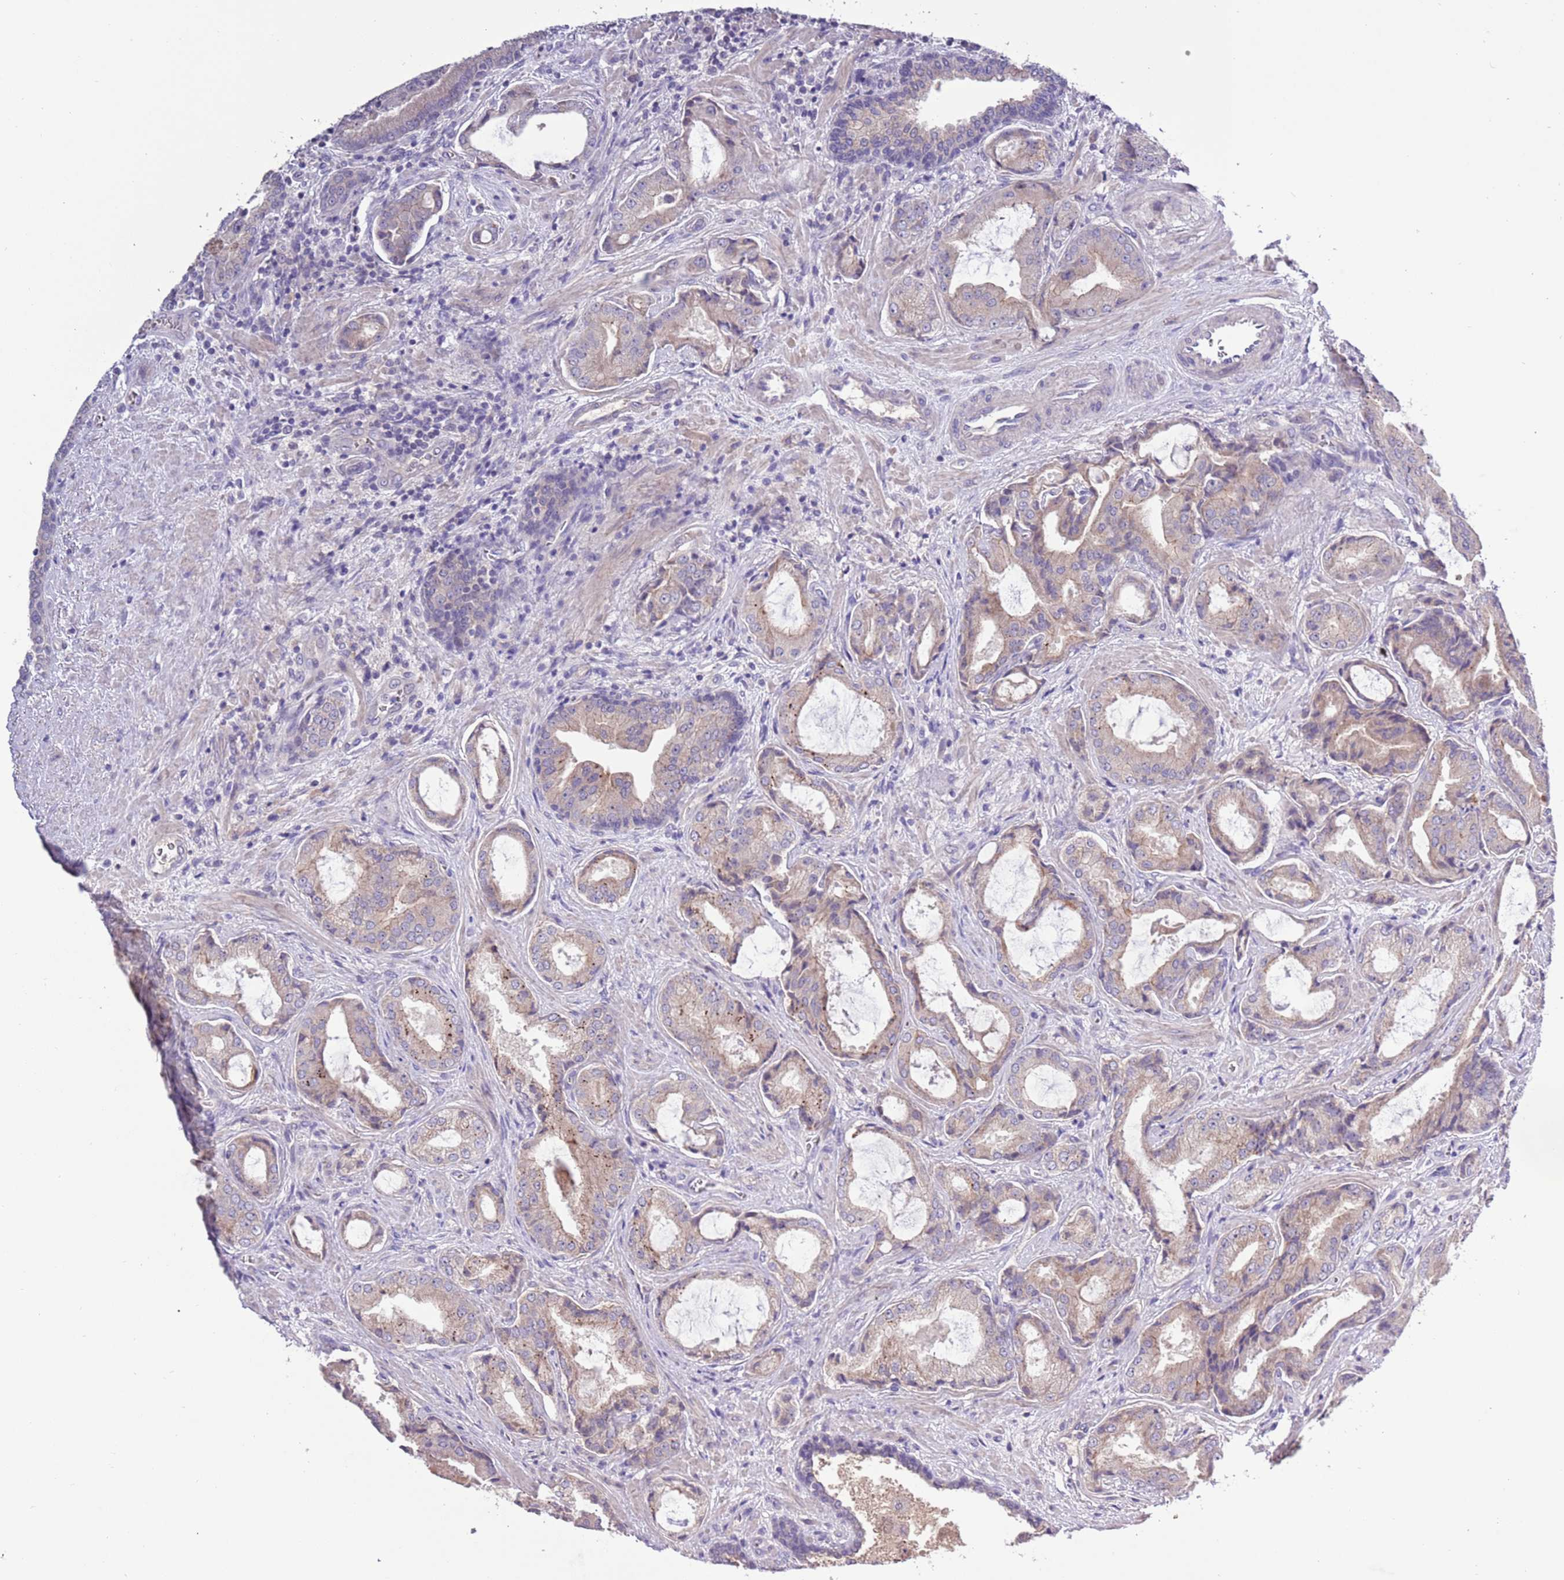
{"staining": {"intensity": "weak", "quantity": "25%-75%", "location": "cytoplasmic/membranous"}, "tissue": "prostate cancer", "cell_type": "Tumor cells", "image_type": "cancer", "snomed": [{"axis": "morphology", "description": "Adenocarcinoma, High grade"}, {"axis": "topography", "description": "Prostate"}], "caption": "Immunohistochemistry (IHC) (DAB) staining of high-grade adenocarcinoma (prostate) displays weak cytoplasmic/membranous protein expression in about 25%-75% of tumor cells. The protein is stained brown, and the nuclei are stained in blue (DAB (3,3'-diaminobenzidine) IHC with brightfield microscopy, high magnification).", "gene": "SHROOM3", "patient": {"sex": "male", "age": 68}}